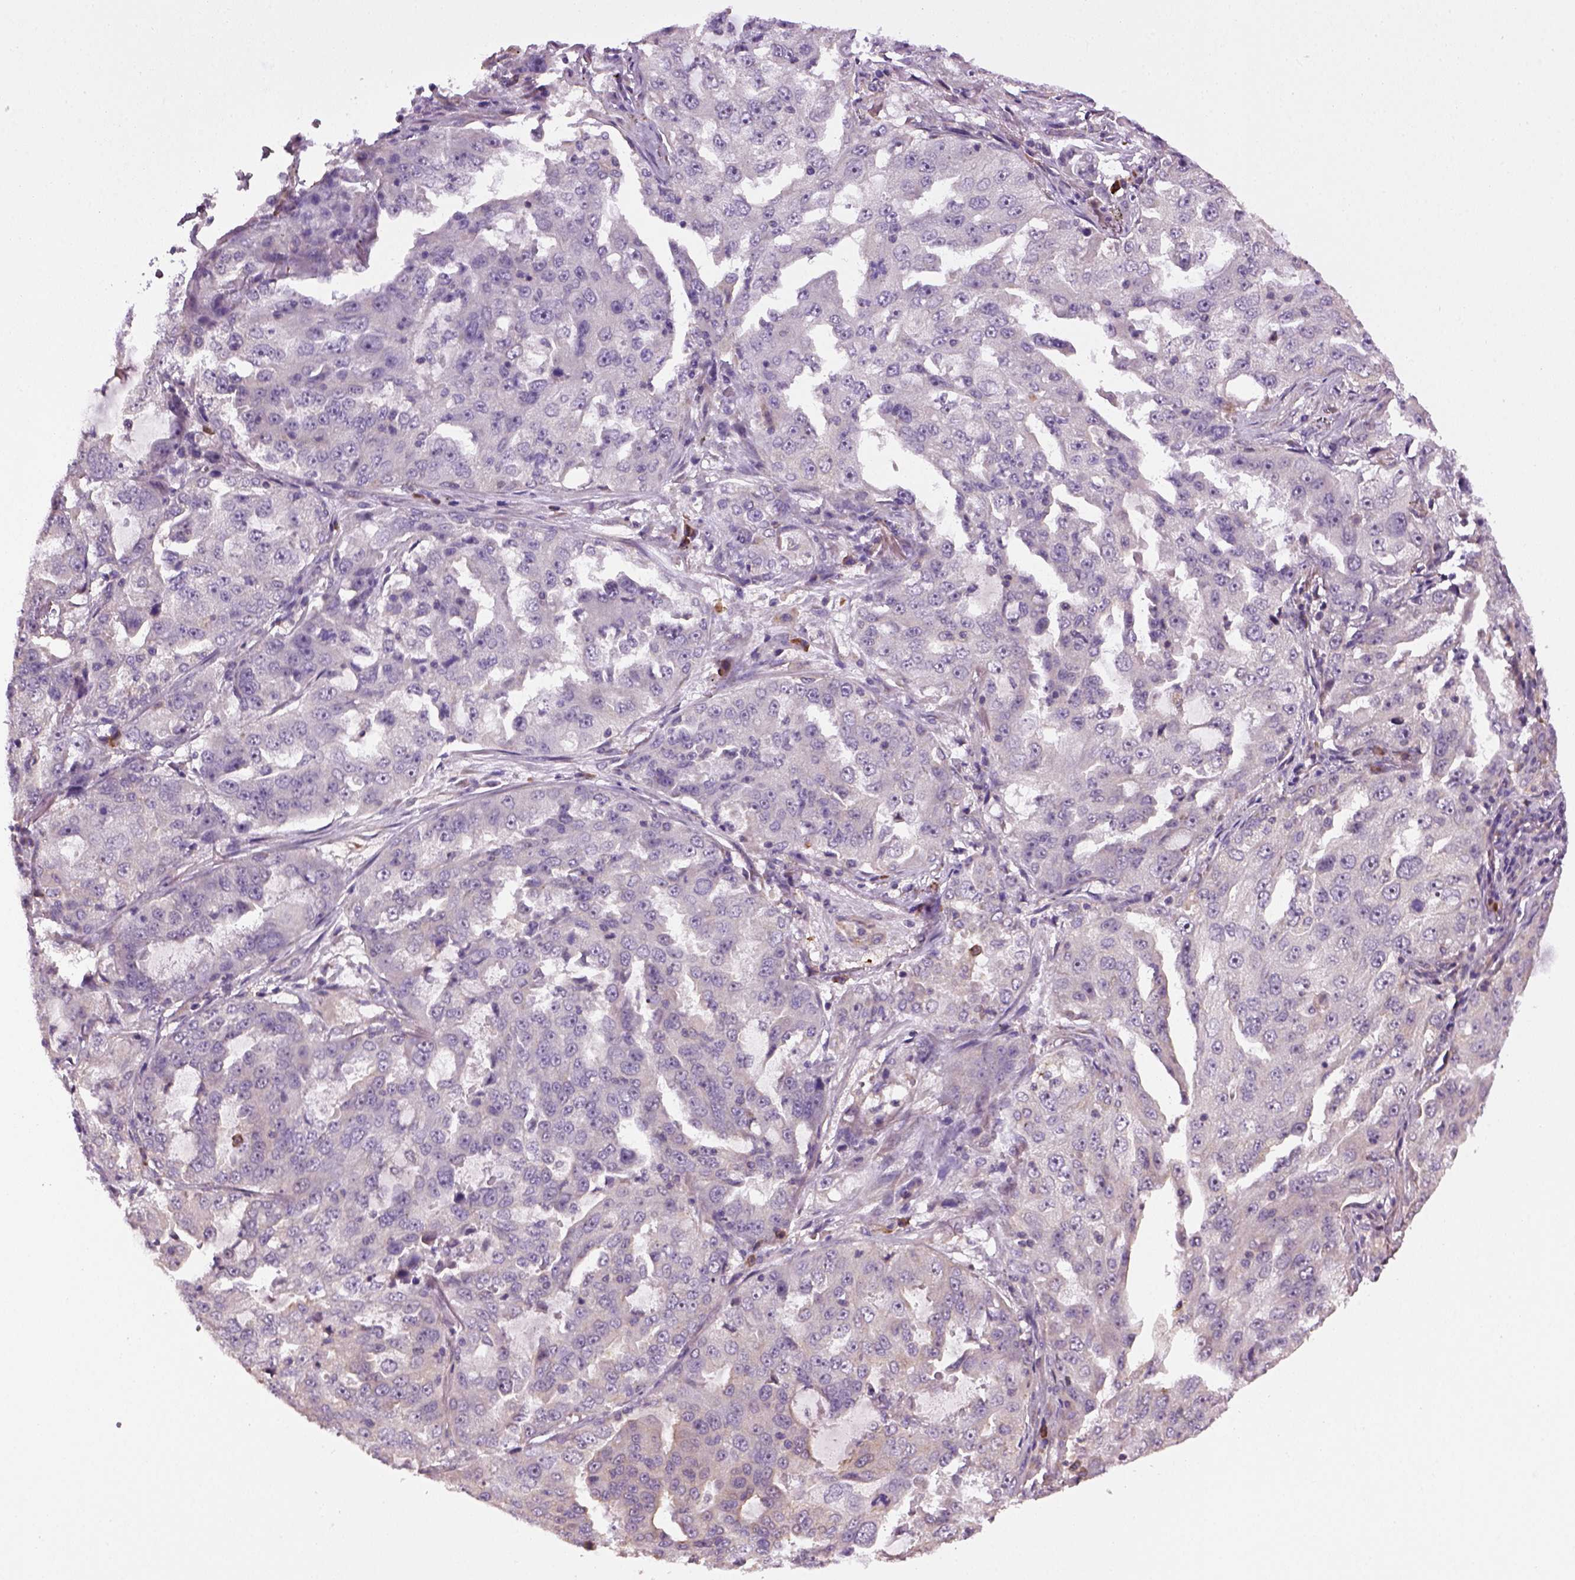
{"staining": {"intensity": "negative", "quantity": "none", "location": "none"}, "tissue": "lung cancer", "cell_type": "Tumor cells", "image_type": "cancer", "snomed": [{"axis": "morphology", "description": "Adenocarcinoma, NOS"}, {"axis": "topography", "description": "Lung"}], "caption": "Lung cancer was stained to show a protein in brown. There is no significant staining in tumor cells.", "gene": "TPRG1", "patient": {"sex": "female", "age": 61}}